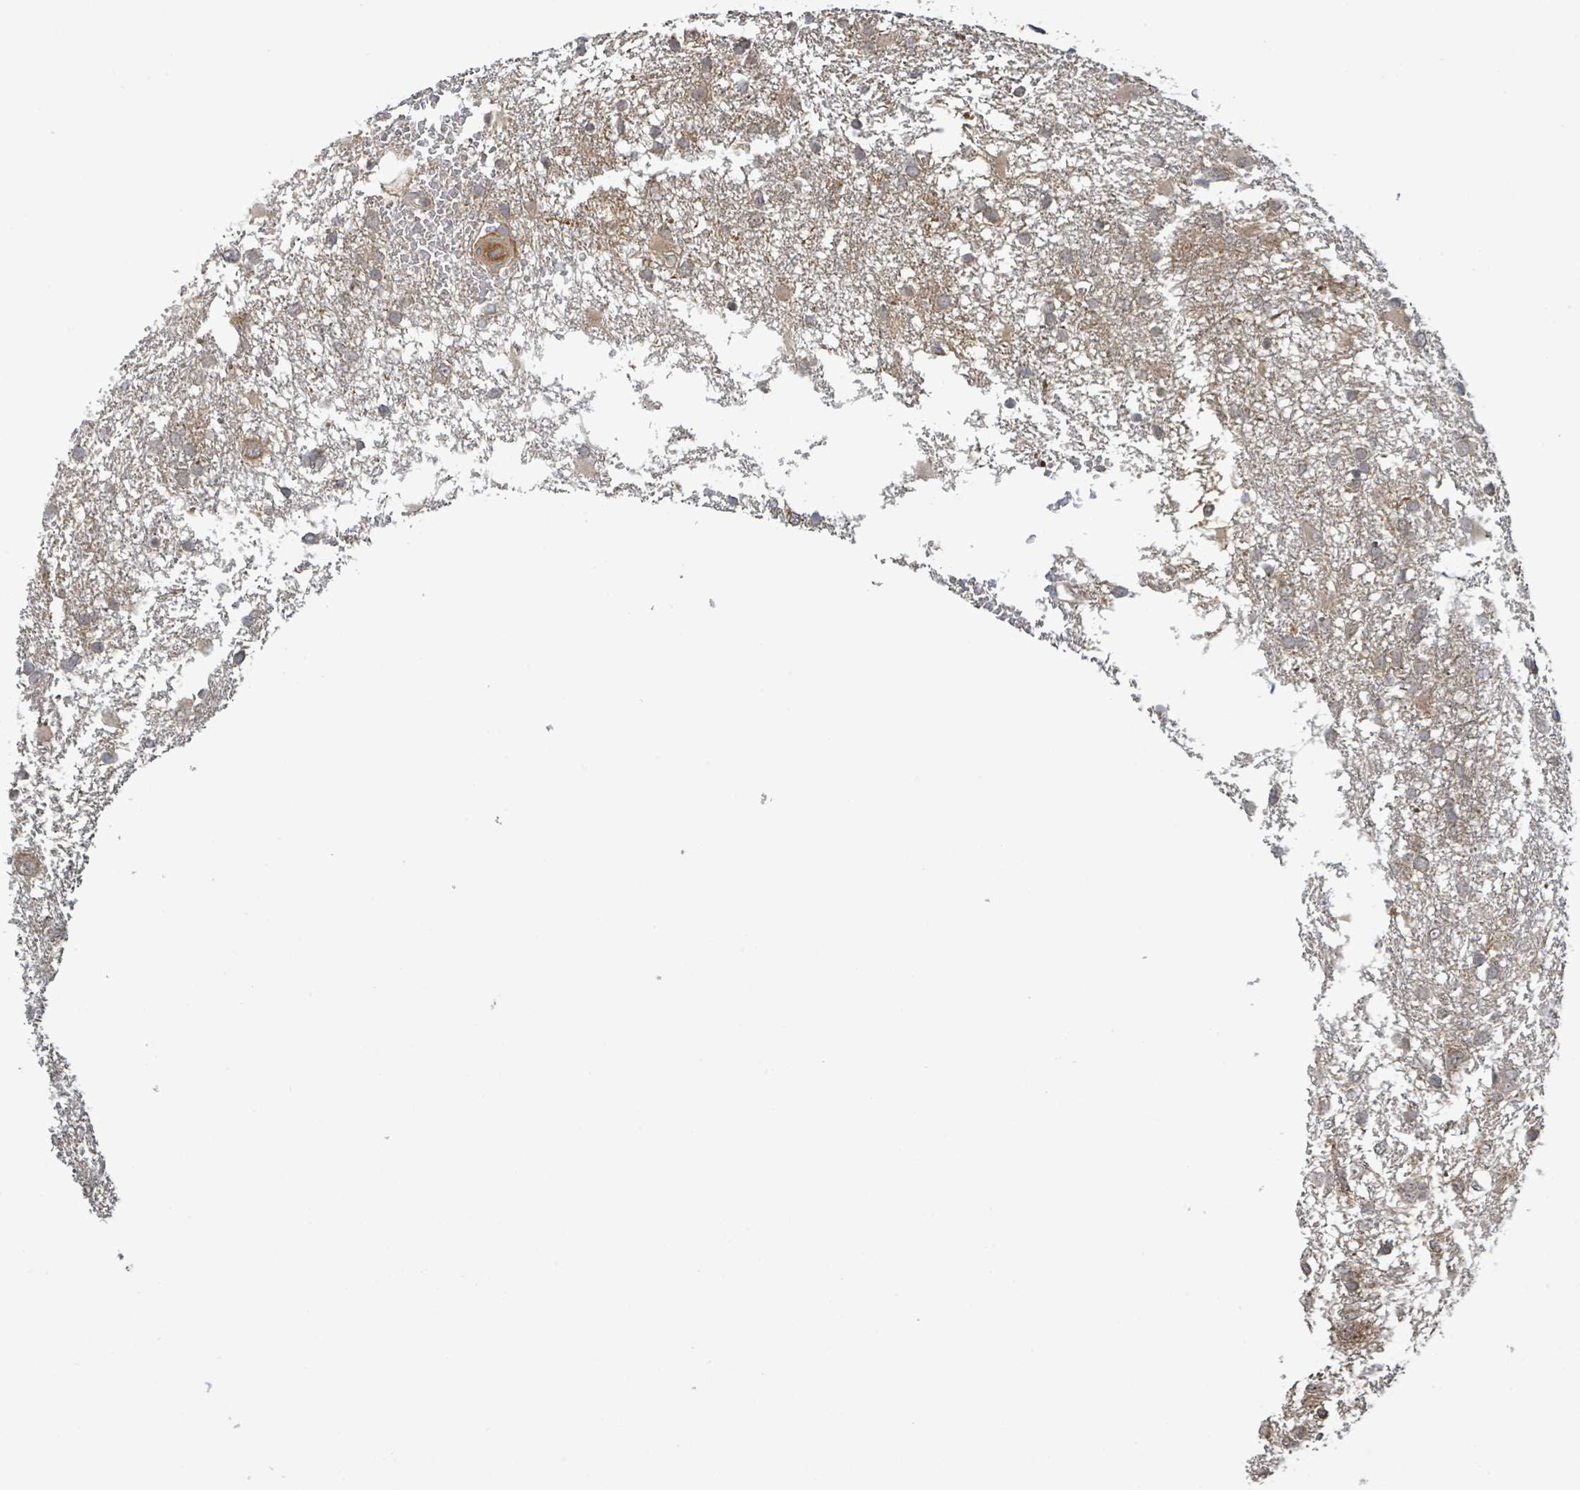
{"staining": {"intensity": "negative", "quantity": "none", "location": "none"}, "tissue": "glioma", "cell_type": "Tumor cells", "image_type": "cancer", "snomed": [{"axis": "morphology", "description": "Glioma, malignant, High grade"}, {"axis": "topography", "description": "Brain"}], "caption": "The IHC photomicrograph has no significant expression in tumor cells of high-grade glioma (malignant) tissue. (DAB immunohistochemistry, high magnification).", "gene": "ITGA11", "patient": {"sex": "male", "age": 61}}